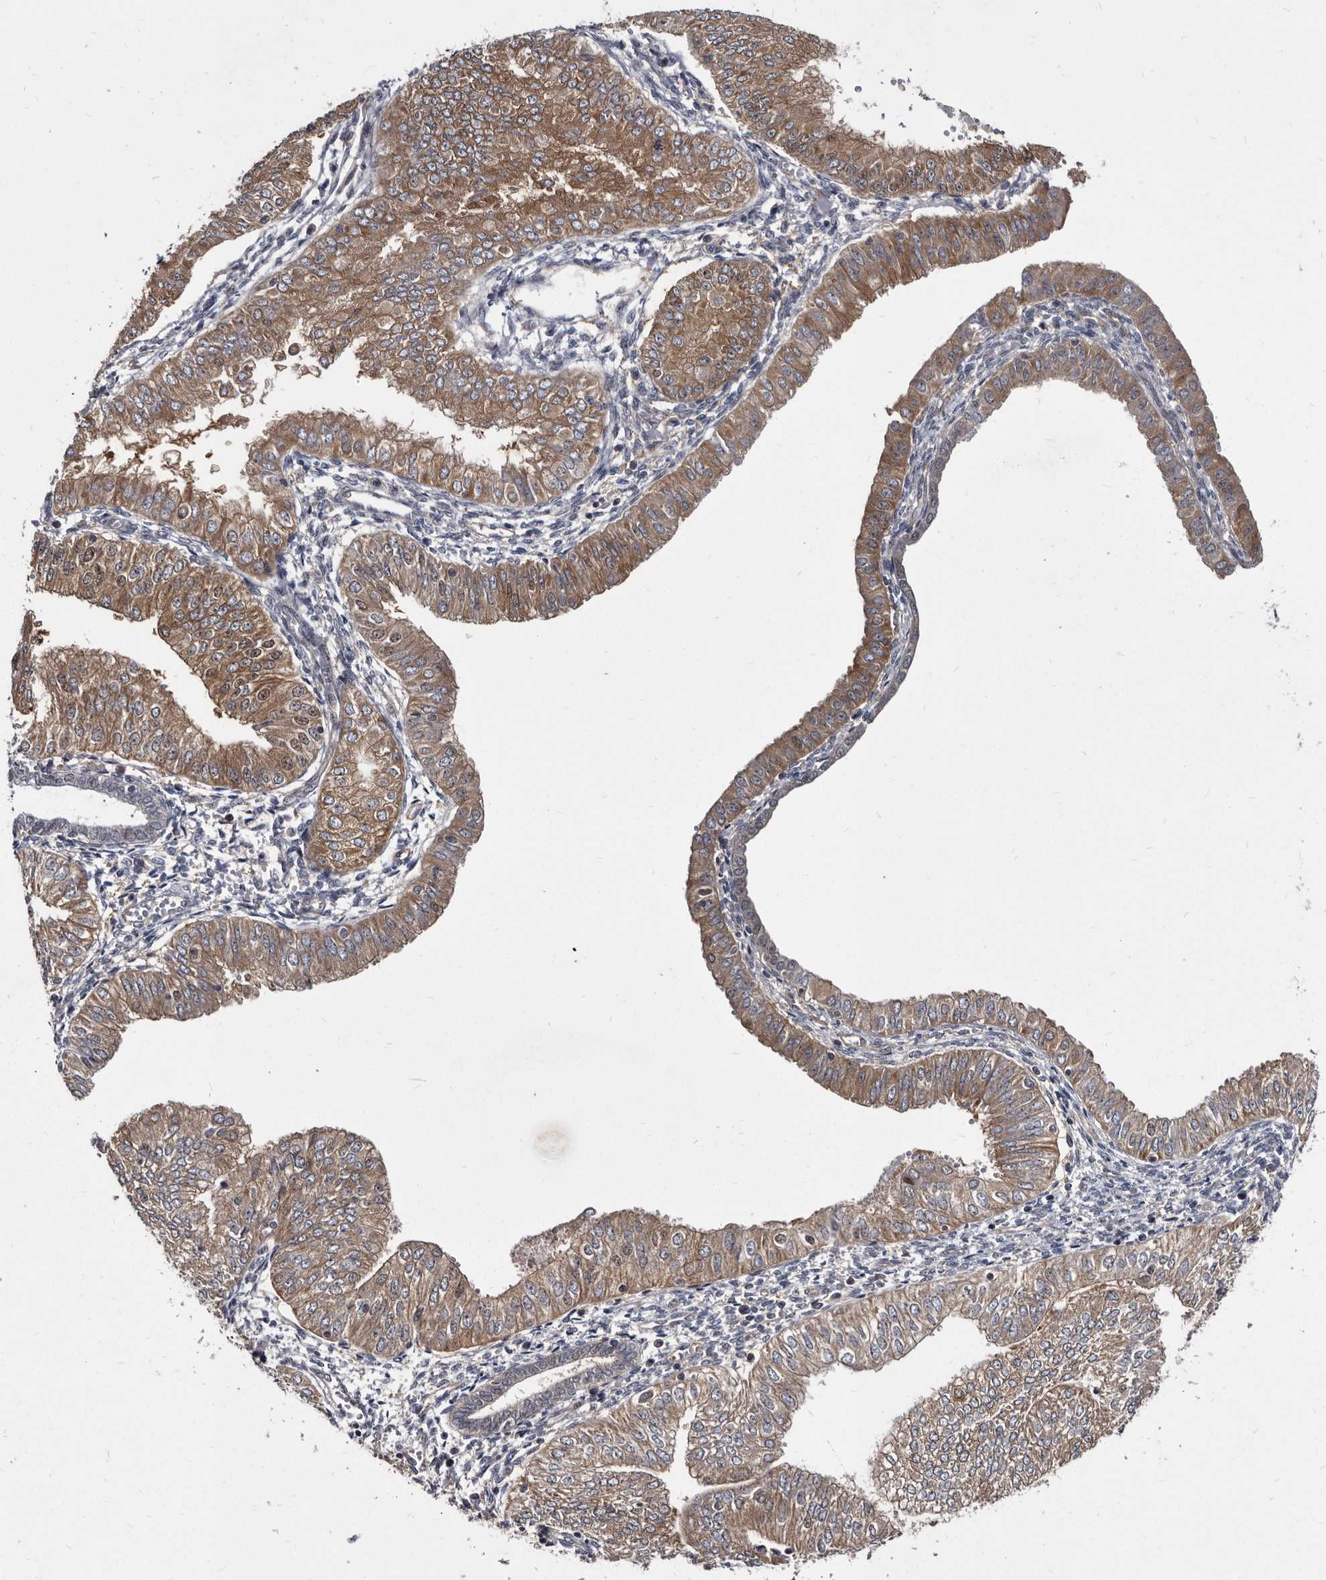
{"staining": {"intensity": "moderate", "quantity": ">75%", "location": "cytoplasmic/membranous"}, "tissue": "endometrial cancer", "cell_type": "Tumor cells", "image_type": "cancer", "snomed": [{"axis": "morphology", "description": "Normal tissue, NOS"}, {"axis": "morphology", "description": "Adenocarcinoma, NOS"}, {"axis": "topography", "description": "Endometrium"}], "caption": "Immunohistochemistry of endometrial cancer (adenocarcinoma) demonstrates medium levels of moderate cytoplasmic/membranous expression in approximately >75% of tumor cells.", "gene": "ABCF2", "patient": {"sex": "female", "age": 53}}